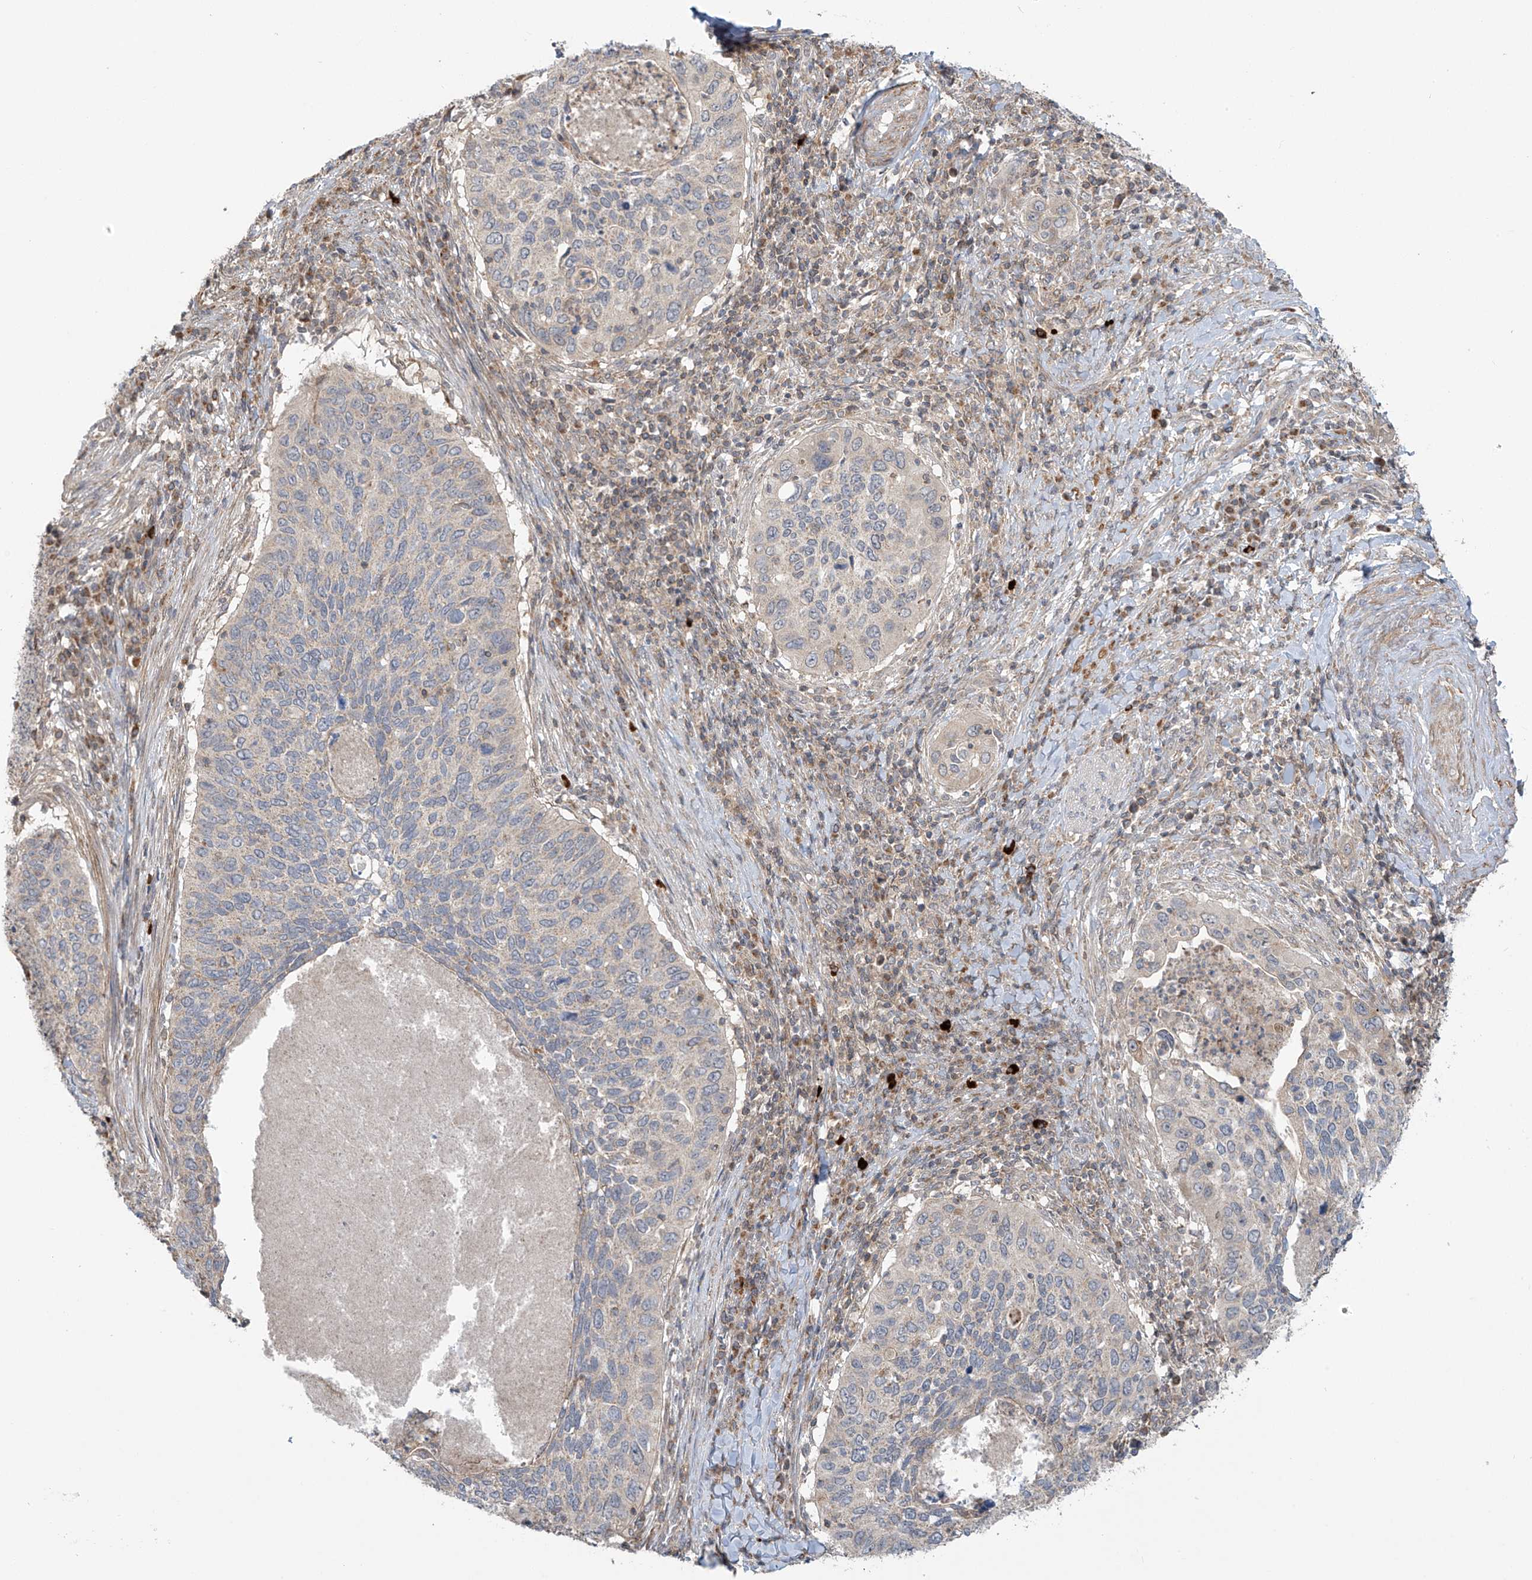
{"staining": {"intensity": "negative", "quantity": "none", "location": "none"}, "tissue": "cervical cancer", "cell_type": "Tumor cells", "image_type": "cancer", "snomed": [{"axis": "morphology", "description": "Squamous cell carcinoma, NOS"}, {"axis": "topography", "description": "Cervix"}], "caption": "This is an immunohistochemistry histopathology image of human cervical cancer (squamous cell carcinoma). There is no expression in tumor cells.", "gene": "HDDC2", "patient": {"sex": "female", "age": 38}}